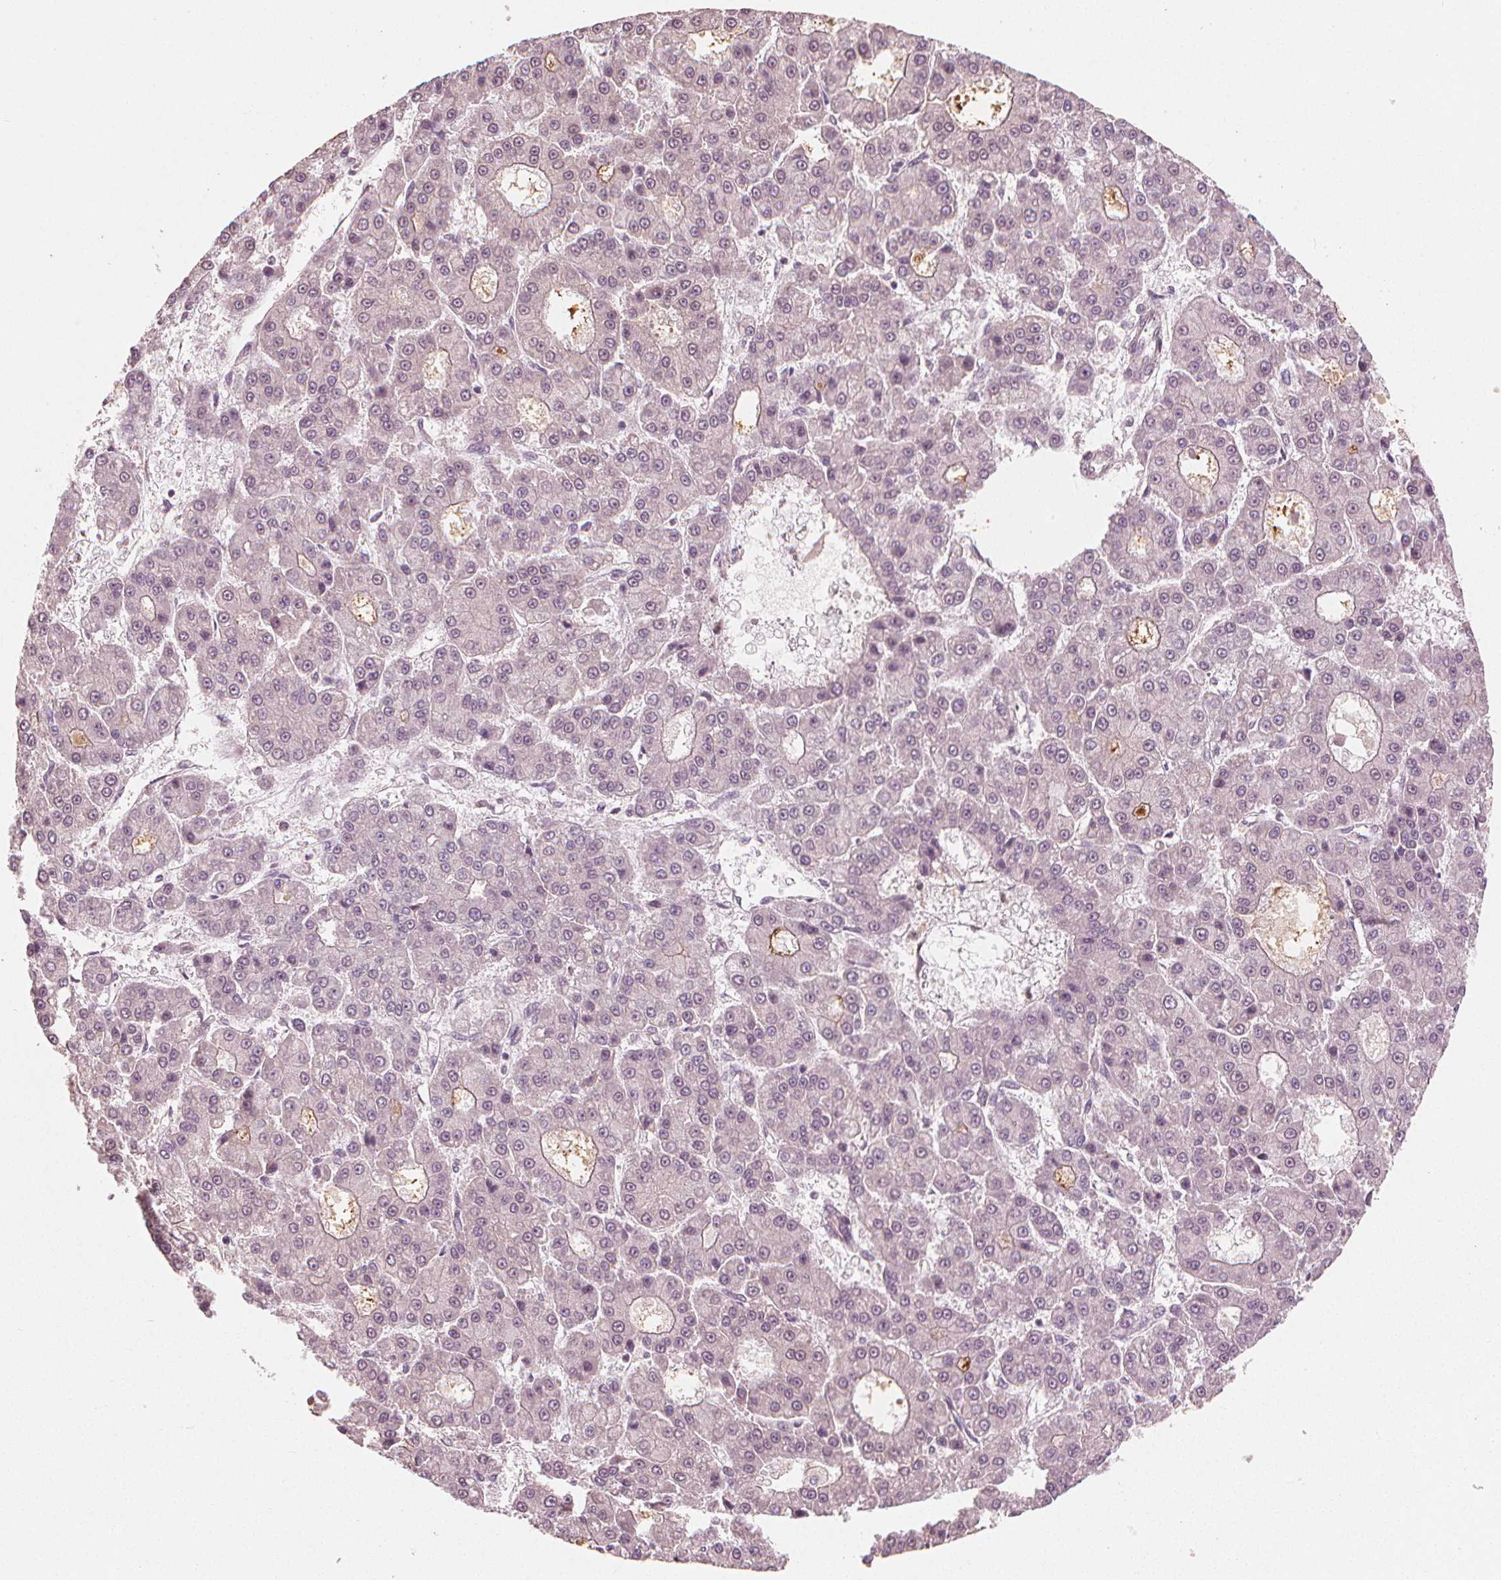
{"staining": {"intensity": "moderate", "quantity": "<25%", "location": "cytoplasmic/membranous"}, "tissue": "liver cancer", "cell_type": "Tumor cells", "image_type": "cancer", "snomed": [{"axis": "morphology", "description": "Carcinoma, Hepatocellular, NOS"}, {"axis": "topography", "description": "Liver"}], "caption": "A low amount of moderate cytoplasmic/membranous positivity is present in approximately <25% of tumor cells in hepatocellular carcinoma (liver) tissue.", "gene": "CLBA1", "patient": {"sex": "male", "age": 70}}